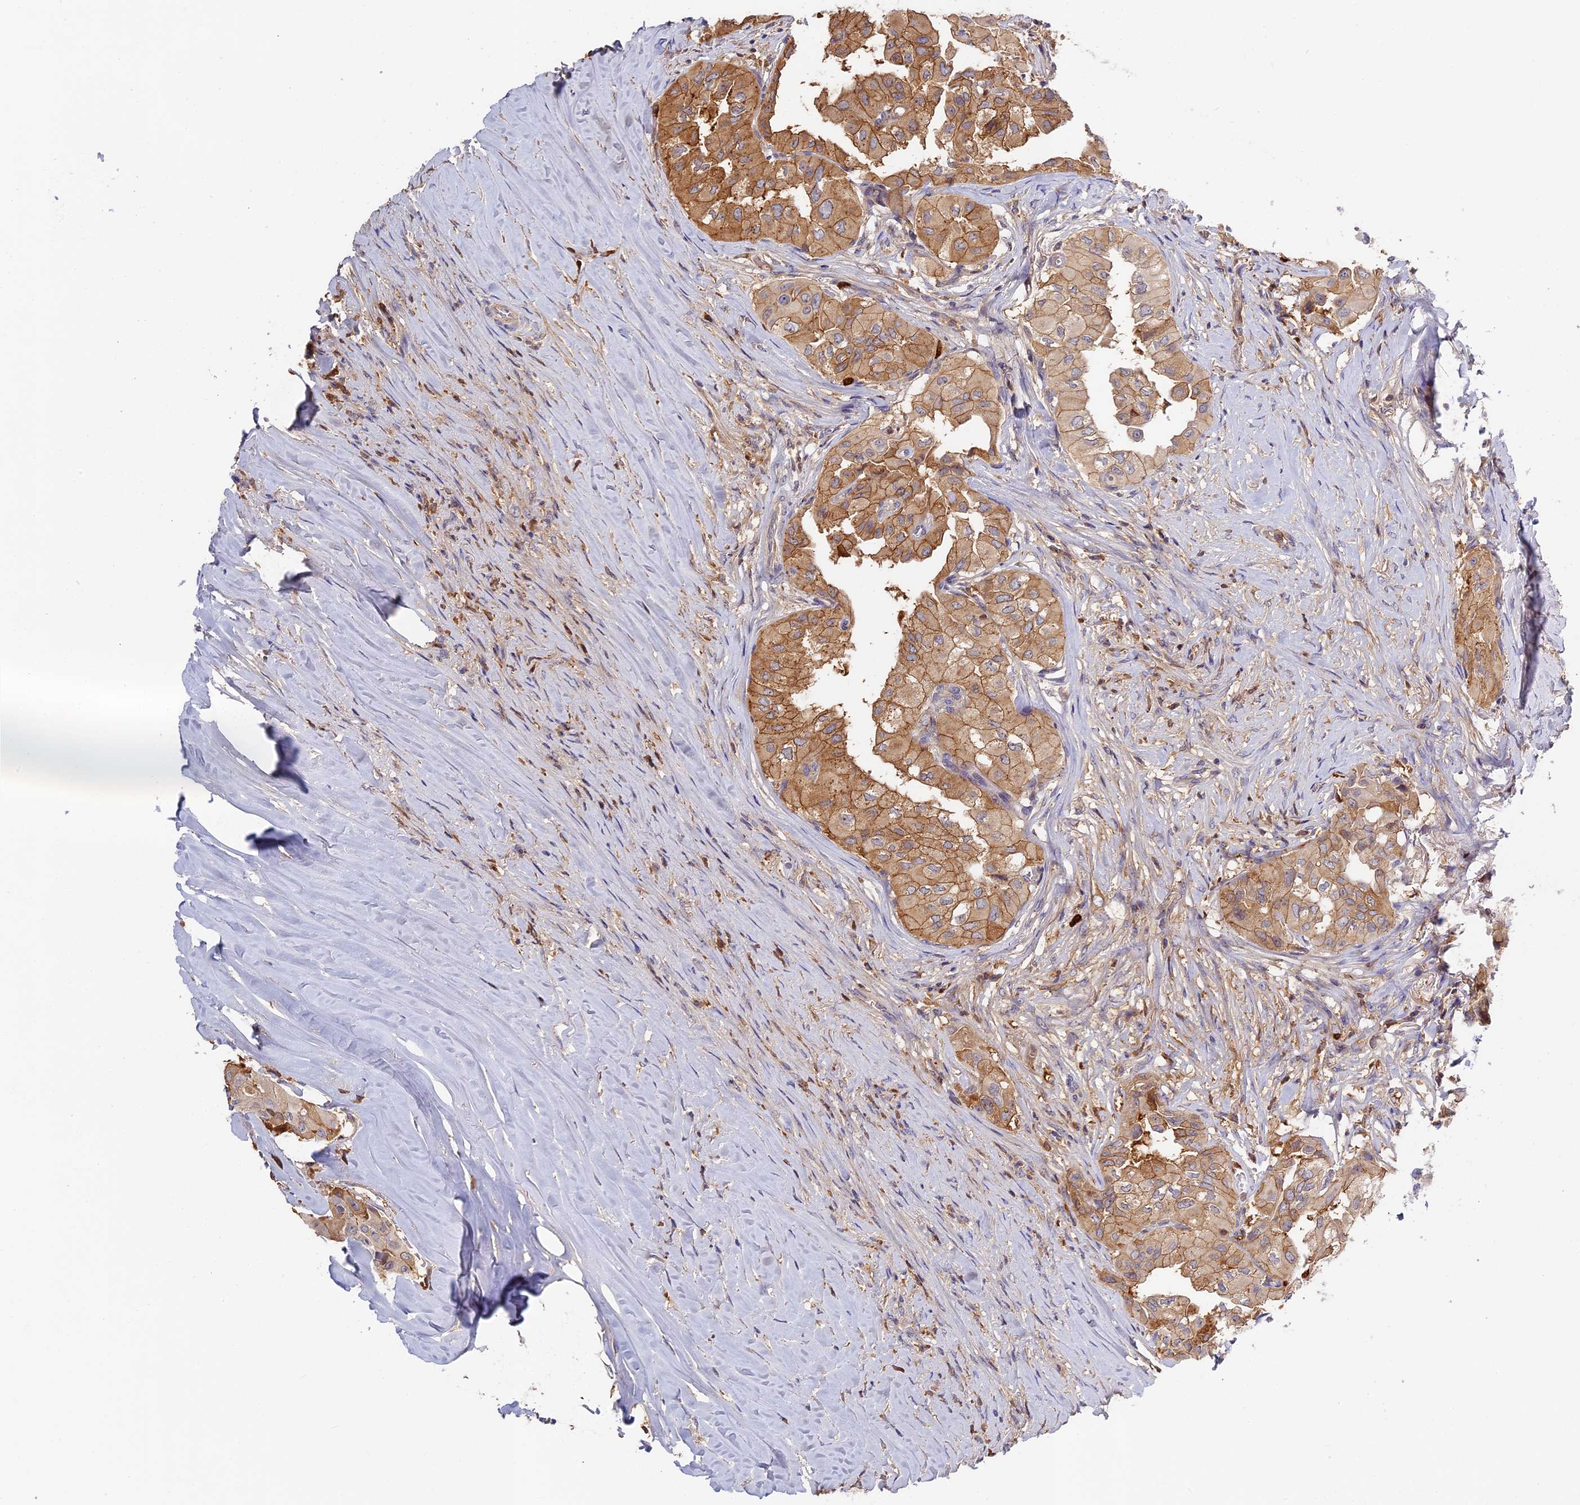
{"staining": {"intensity": "moderate", "quantity": ">75%", "location": "cytoplasmic/membranous"}, "tissue": "thyroid cancer", "cell_type": "Tumor cells", "image_type": "cancer", "snomed": [{"axis": "morphology", "description": "Papillary adenocarcinoma, NOS"}, {"axis": "topography", "description": "Thyroid gland"}], "caption": "Immunohistochemistry (IHC) image of neoplastic tissue: human thyroid cancer stained using immunohistochemistry demonstrates medium levels of moderate protein expression localized specifically in the cytoplasmic/membranous of tumor cells, appearing as a cytoplasmic/membranous brown color.", "gene": "ADGRD1", "patient": {"sex": "female", "age": 59}}